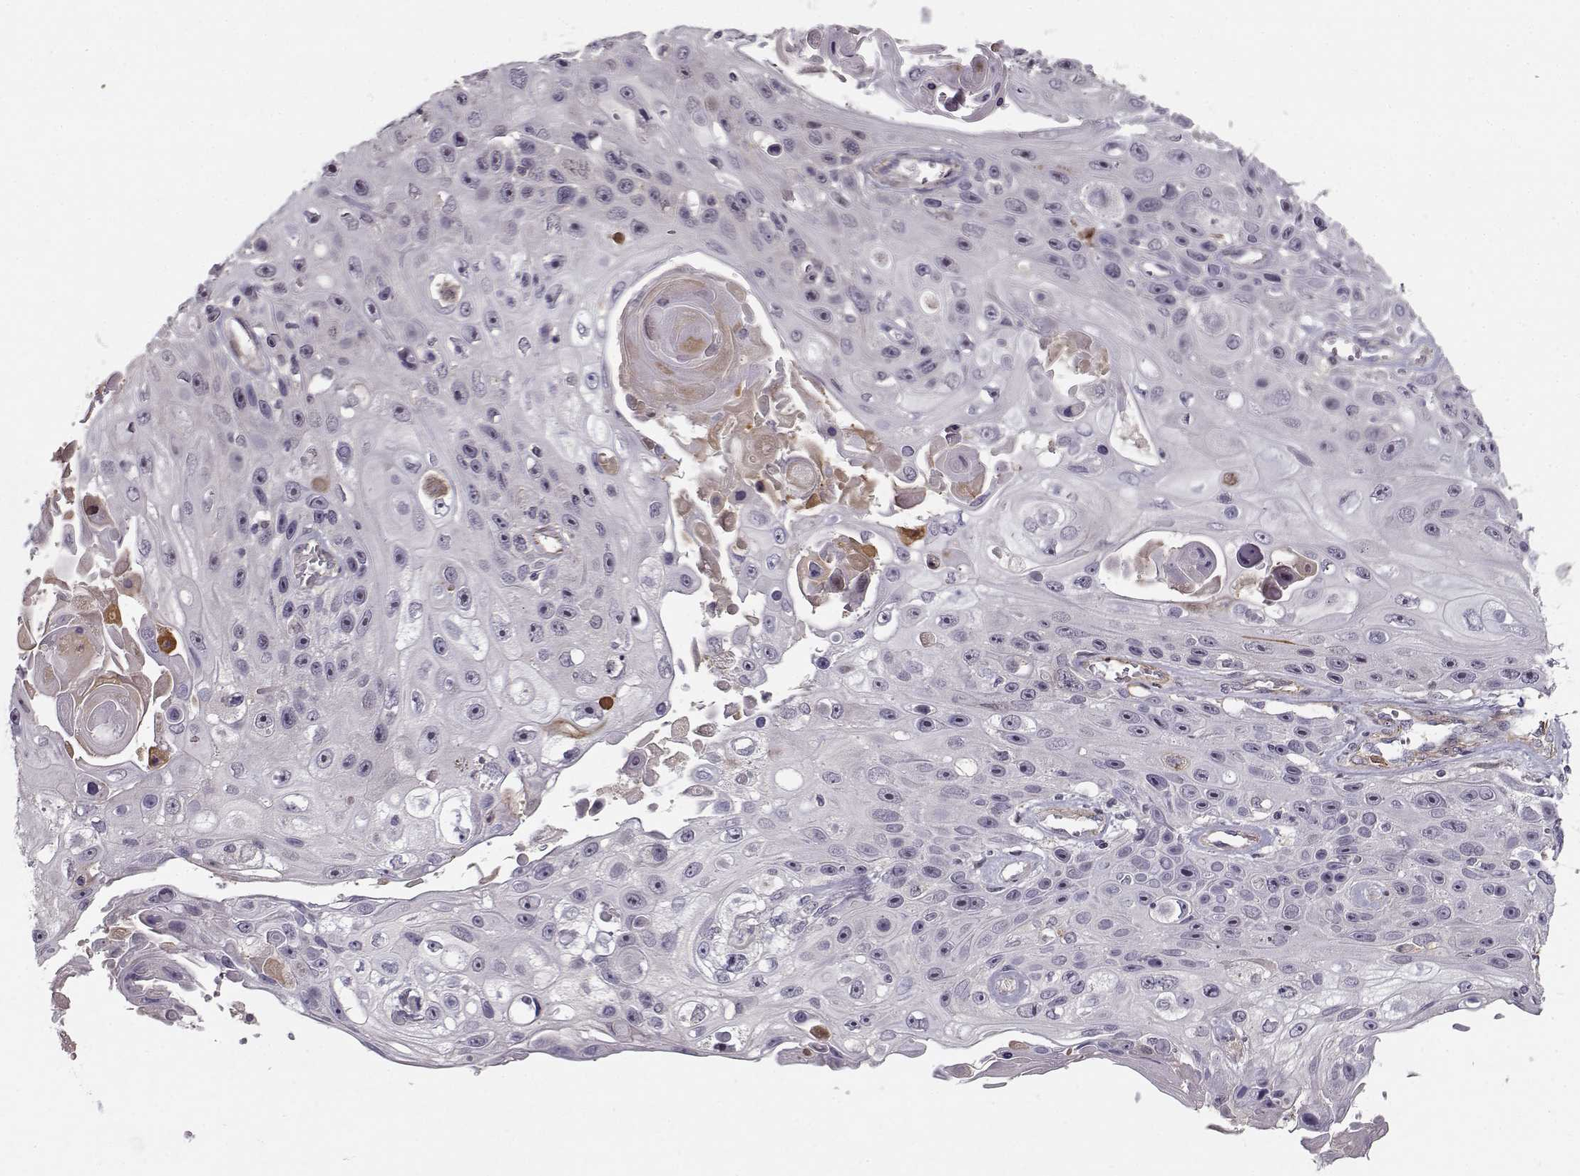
{"staining": {"intensity": "negative", "quantity": "none", "location": "none"}, "tissue": "skin cancer", "cell_type": "Tumor cells", "image_type": "cancer", "snomed": [{"axis": "morphology", "description": "Squamous cell carcinoma, NOS"}, {"axis": "topography", "description": "Skin"}], "caption": "A histopathology image of human skin cancer (squamous cell carcinoma) is negative for staining in tumor cells. (Brightfield microscopy of DAB (3,3'-diaminobenzidine) immunohistochemistry (IHC) at high magnification).", "gene": "RGS9BP", "patient": {"sex": "male", "age": 82}}